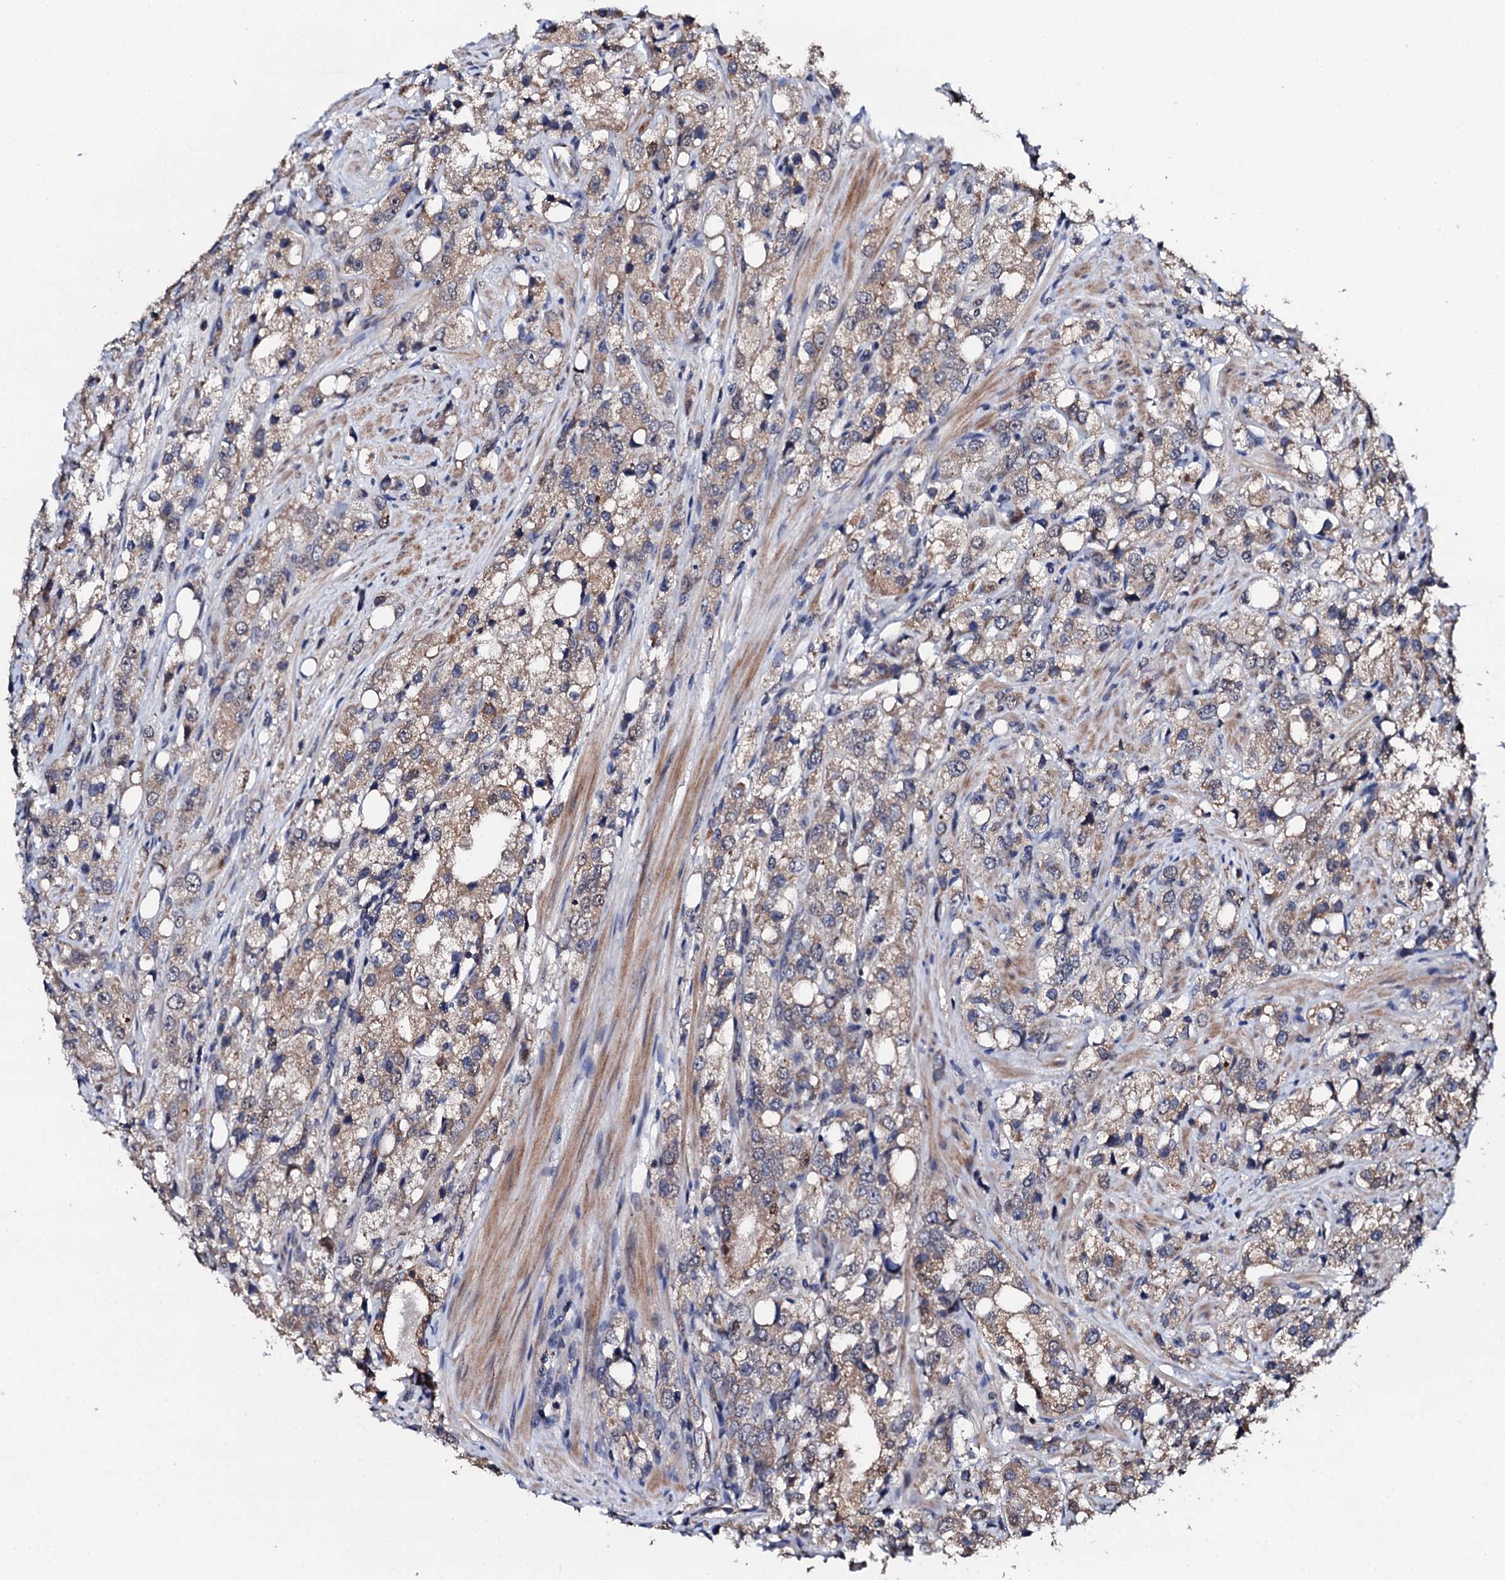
{"staining": {"intensity": "moderate", "quantity": "25%-75%", "location": "cytoplasmic/membranous"}, "tissue": "prostate cancer", "cell_type": "Tumor cells", "image_type": "cancer", "snomed": [{"axis": "morphology", "description": "Adenocarcinoma, NOS"}, {"axis": "topography", "description": "Prostate"}], "caption": "Immunohistochemistry (DAB) staining of human prostate cancer displays moderate cytoplasmic/membranous protein staining in approximately 25%-75% of tumor cells.", "gene": "IP6K1", "patient": {"sex": "male", "age": 79}}